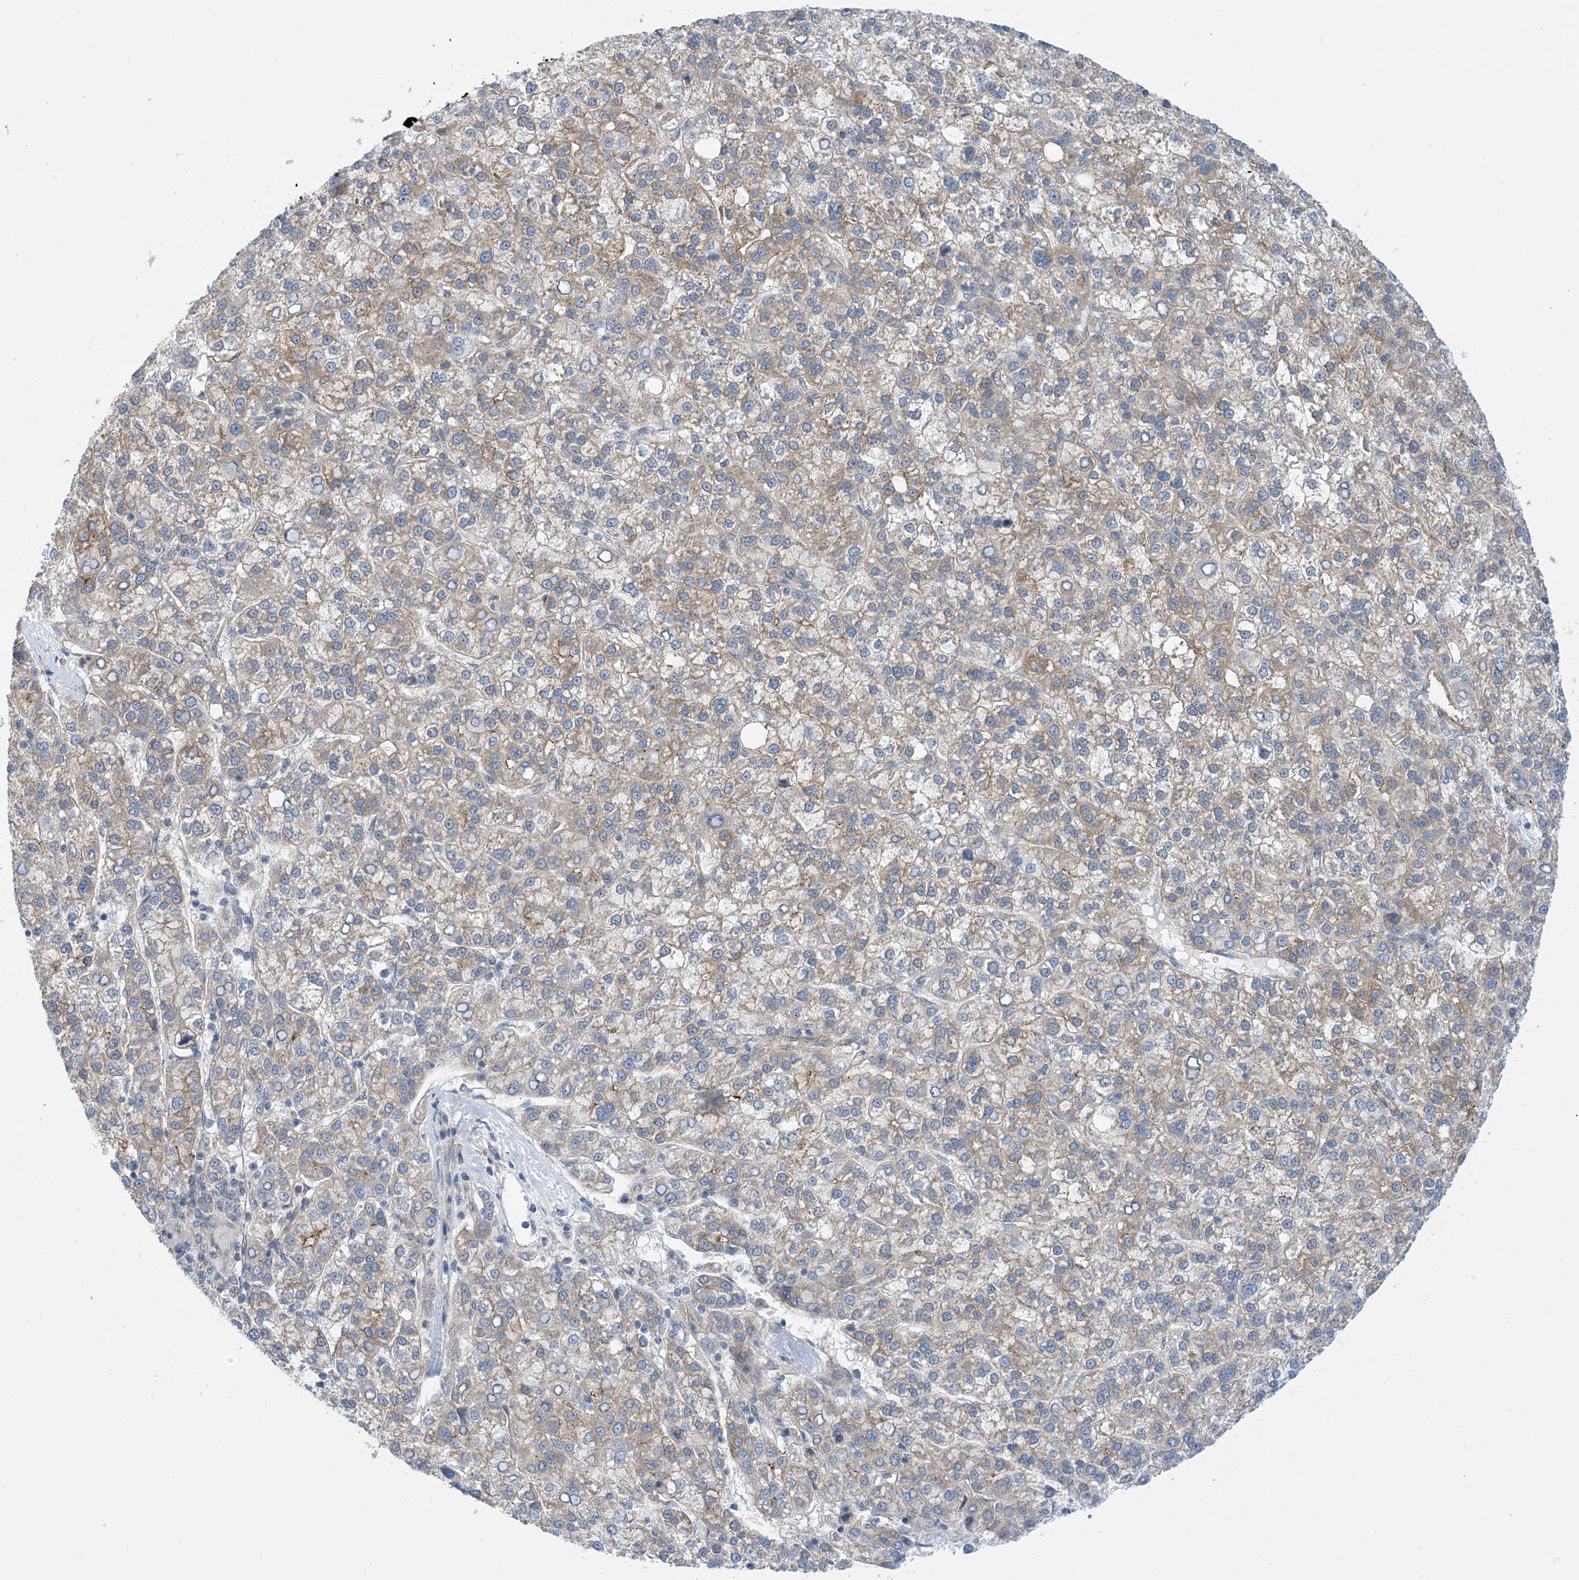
{"staining": {"intensity": "weak", "quantity": ">75%", "location": "cytoplasmic/membranous"}, "tissue": "liver cancer", "cell_type": "Tumor cells", "image_type": "cancer", "snomed": [{"axis": "morphology", "description": "Carcinoma, Hepatocellular, NOS"}, {"axis": "topography", "description": "Liver"}], "caption": "This is an image of immunohistochemistry staining of liver cancer, which shows weak staining in the cytoplasmic/membranous of tumor cells.", "gene": "EHBP1", "patient": {"sex": "female", "age": 58}}